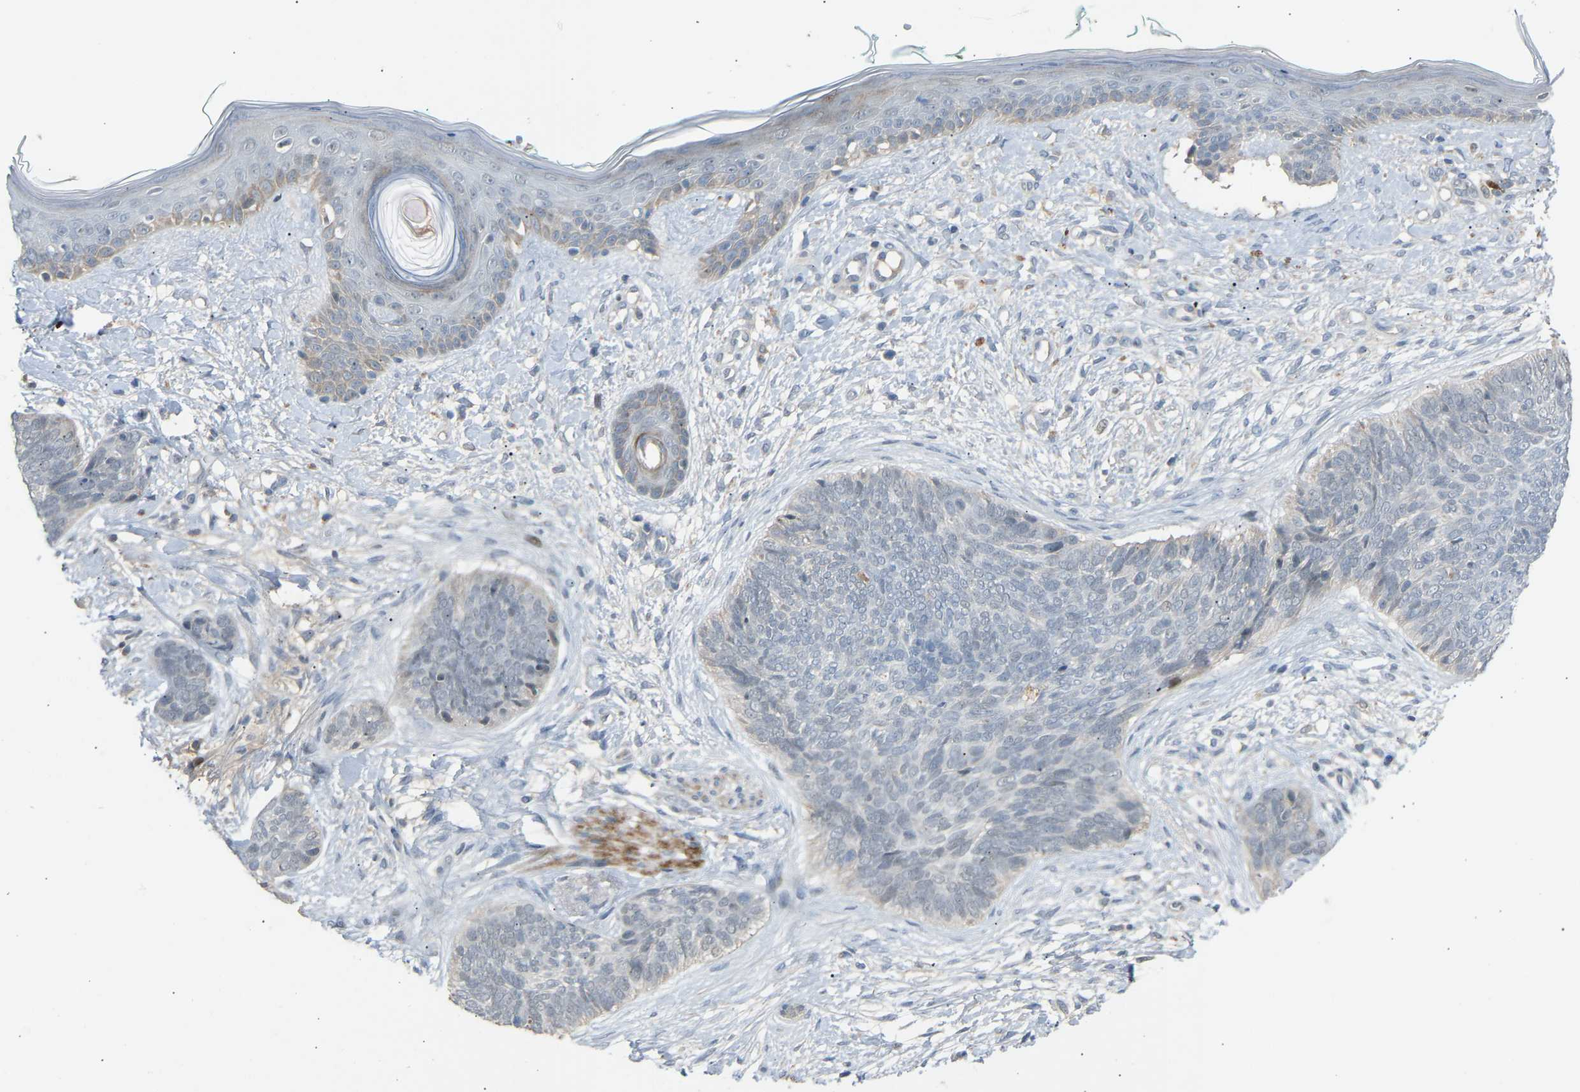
{"staining": {"intensity": "negative", "quantity": "none", "location": "none"}, "tissue": "skin cancer", "cell_type": "Tumor cells", "image_type": "cancer", "snomed": [{"axis": "morphology", "description": "Basal cell carcinoma"}, {"axis": "topography", "description": "Skin"}], "caption": "DAB immunohistochemical staining of skin basal cell carcinoma displays no significant staining in tumor cells.", "gene": "VPS41", "patient": {"sex": "female", "age": 84}}